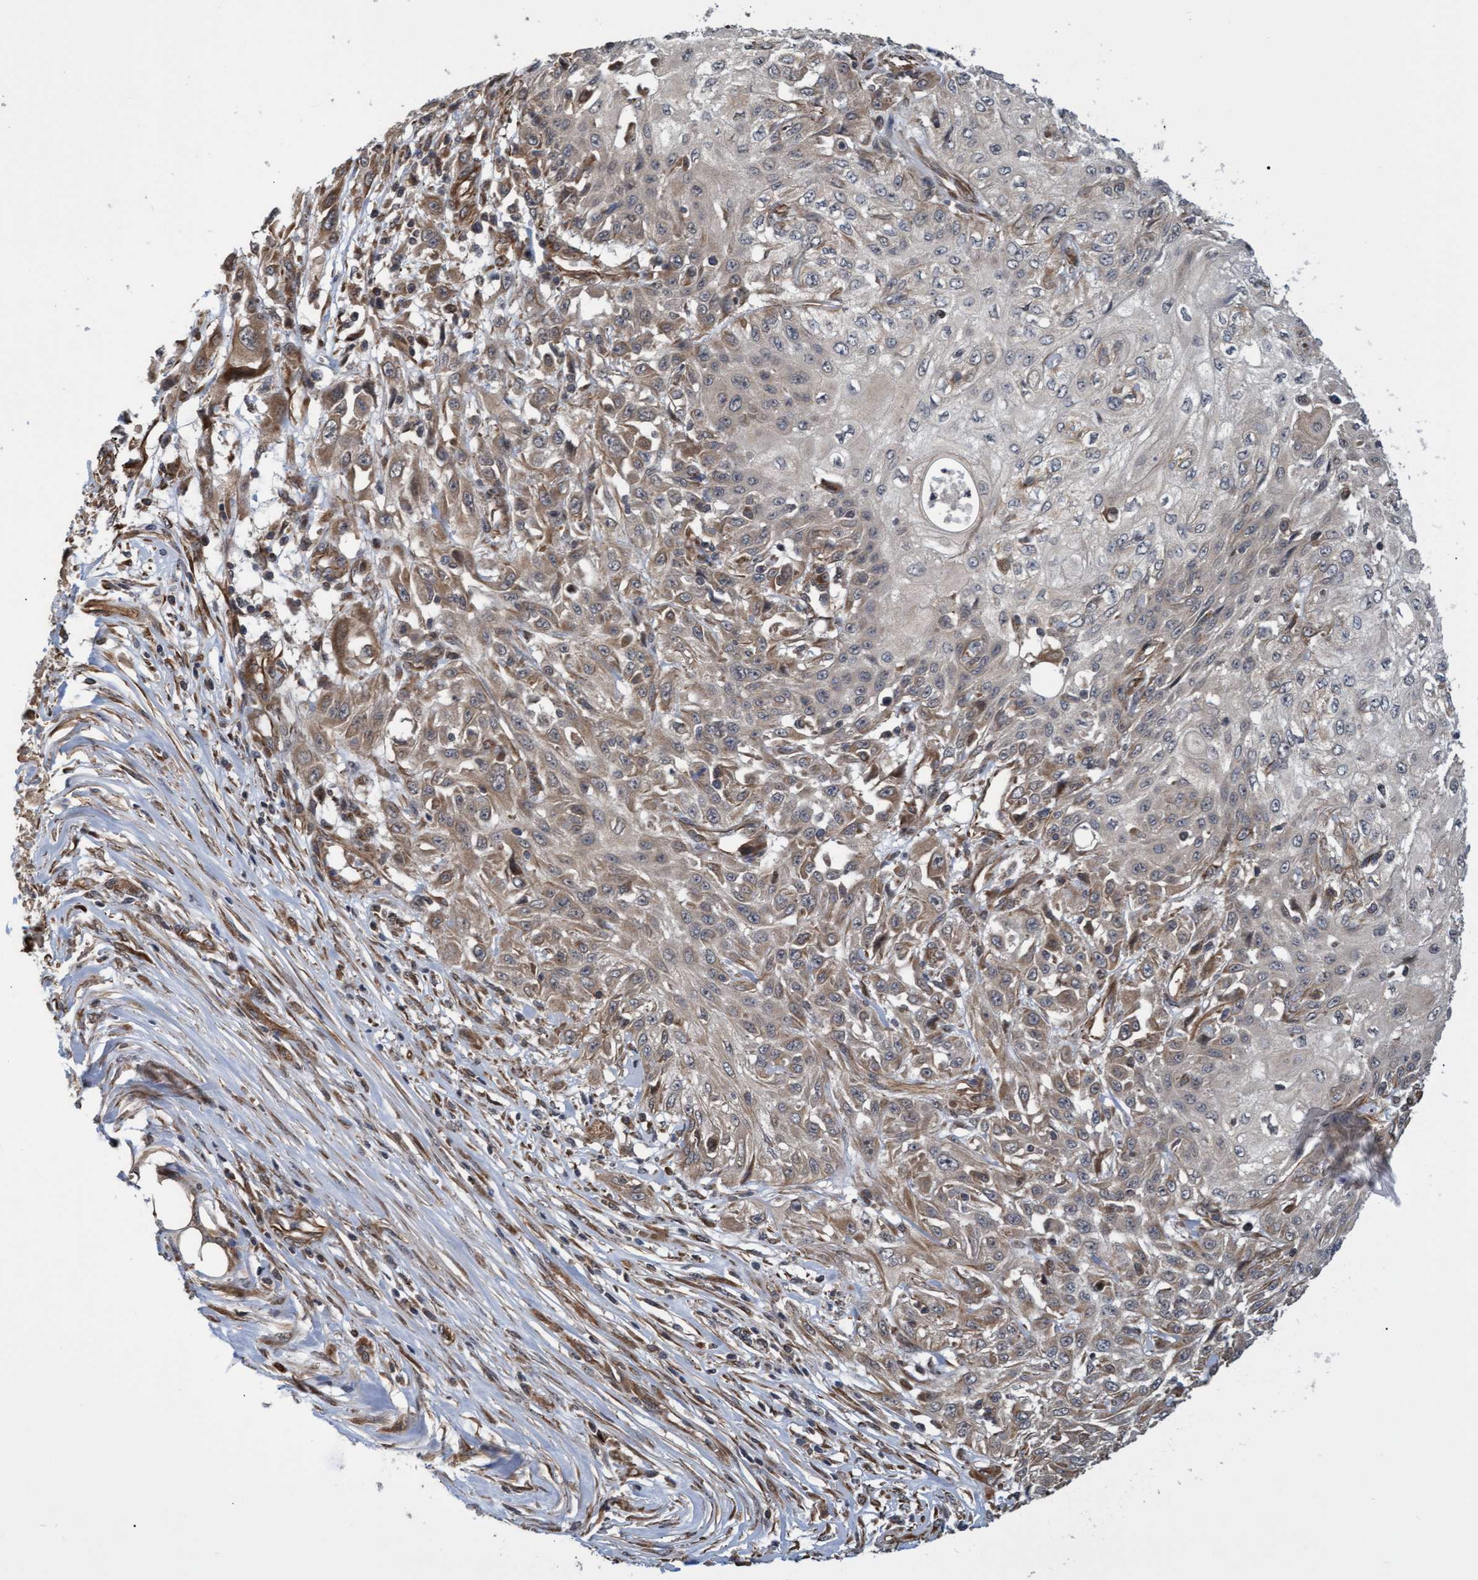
{"staining": {"intensity": "moderate", "quantity": "<25%", "location": "cytoplasmic/membranous"}, "tissue": "skin cancer", "cell_type": "Tumor cells", "image_type": "cancer", "snomed": [{"axis": "morphology", "description": "Squamous cell carcinoma, NOS"}, {"axis": "morphology", "description": "Squamous cell carcinoma, metastatic, NOS"}, {"axis": "topography", "description": "Skin"}, {"axis": "topography", "description": "Lymph node"}], "caption": "Immunohistochemical staining of skin cancer (metastatic squamous cell carcinoma) demonstrates low levels of moderate cytoplasmic/membranous protein positivity in approximately <25% of tumor cells.", "gene": "TNFRSF10B", "patient": {"sex": "male", "age": 75}}